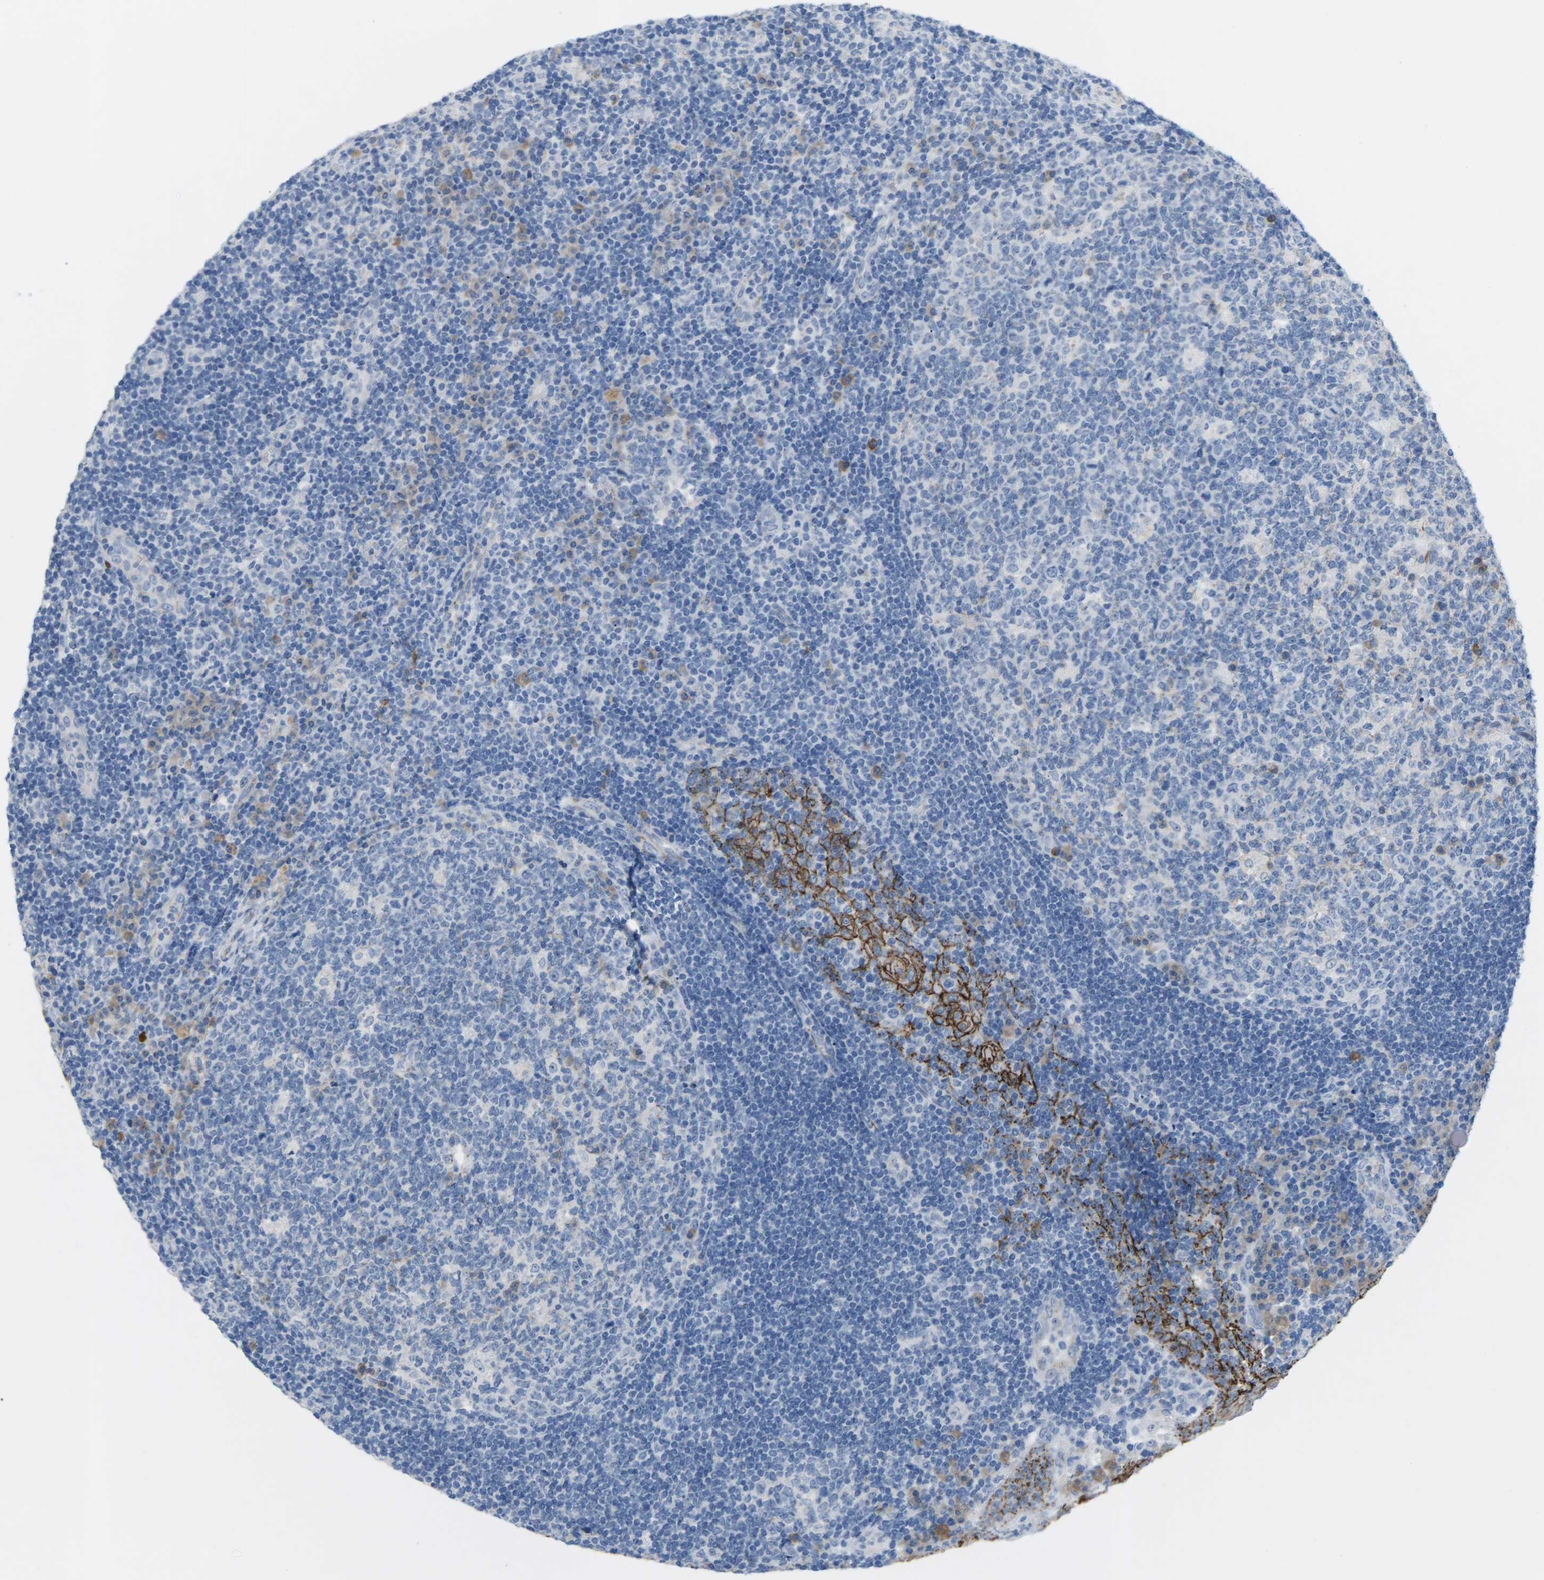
{"staining": {"intensity": "negative", "quantity": "none", "location": "none"}, "tissue": "tonsil", "cell_type": "Germinal center cells", "image_type": "normal", "snomed": [{"axis": "morphology", "description": "Normal tissue, NOS"}, {"axis": "topography", "description": "Tonsil"}], "caption": "Immunohistochemistry (IHC) histopathology image of normal tonsil: tonsil stained with DAB (3,3'-diaminobenzidine) displays no significant protein positivity in germinal center cells.", "gene": "CLDN3", "patient": {"sex": "female", "age": 40}}